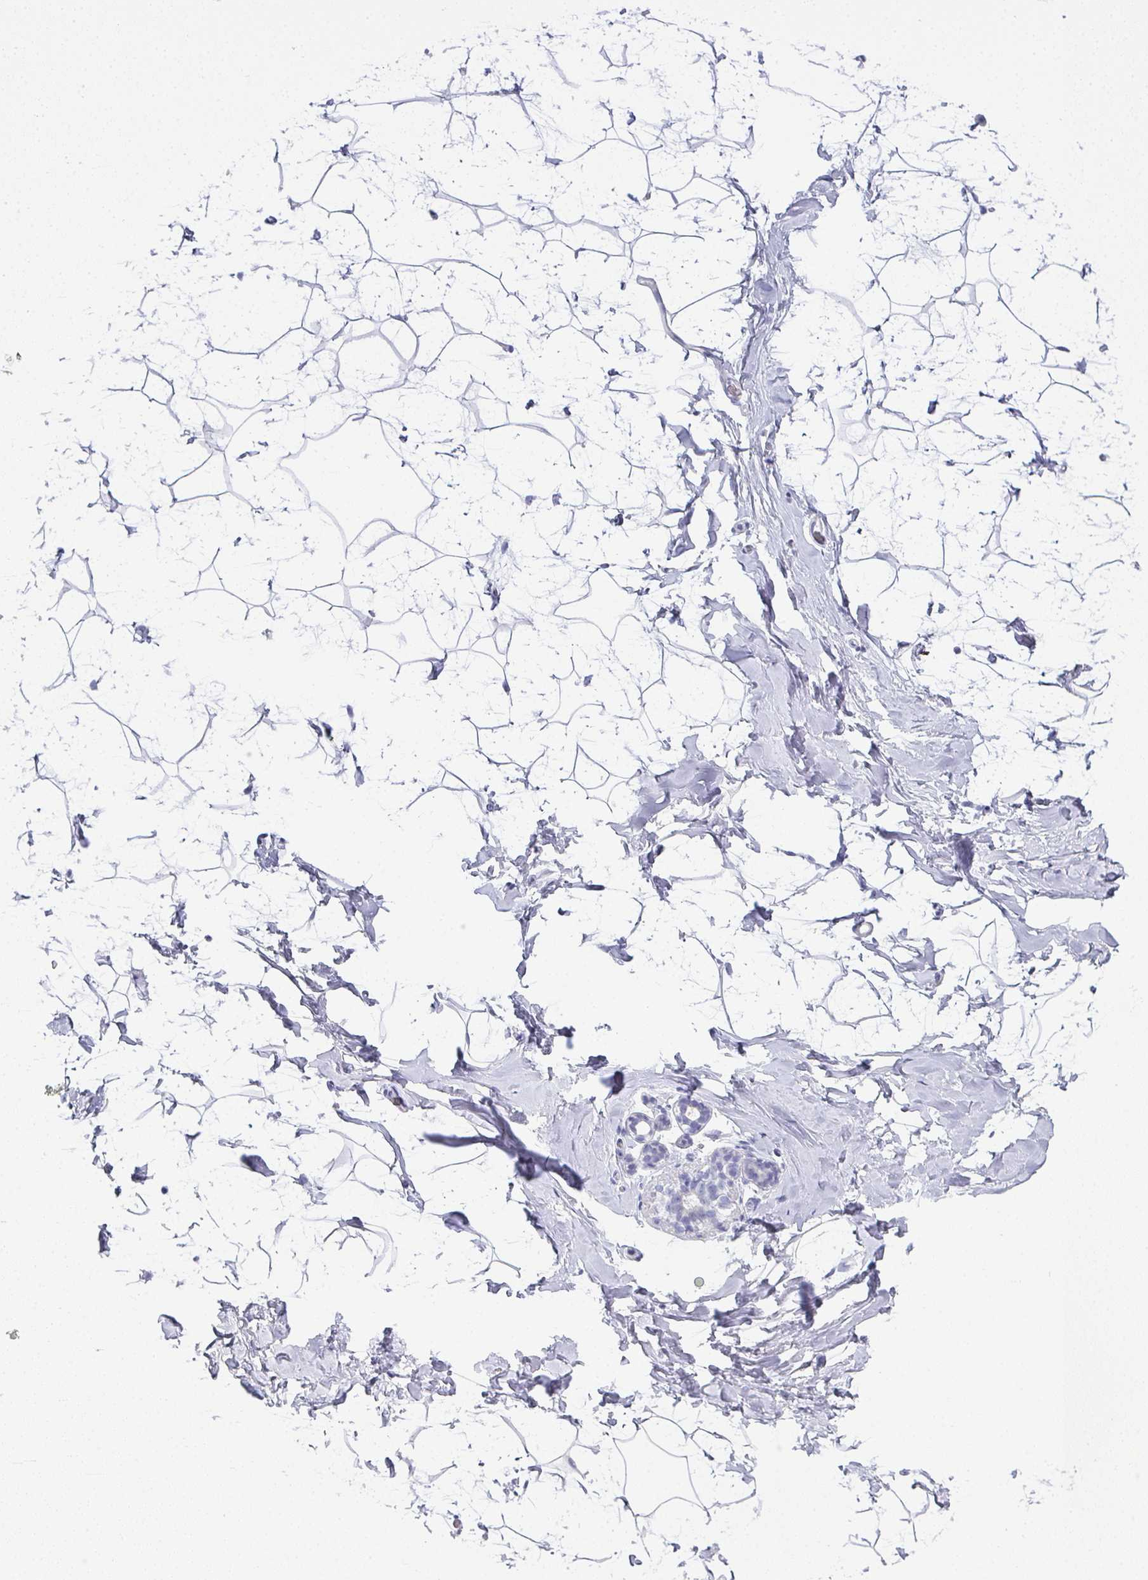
{"staining": {"intensity": "negative", "quantity": "none", "location": "none"}, "tissue": "breast", "cell_type": "Adipocytes", "image_type": "normal", "snomed": [{"axis": "morphology", "description": "Normal tissue, NOS"}, {"axis": "topography", "description": "Breast"}], "caption": "This photomicrograph is of benign breast stained with immunohistochemistry to label a protein in brown with the nuclei are counter-stained blue. There is no expression in adipocytes. The staining is performed using DAB brown chromogen with nuclei counter-stained in using hematoxylin.", "gene": "SLC36A2", "patient": {"sex": "female", "age": 32}}